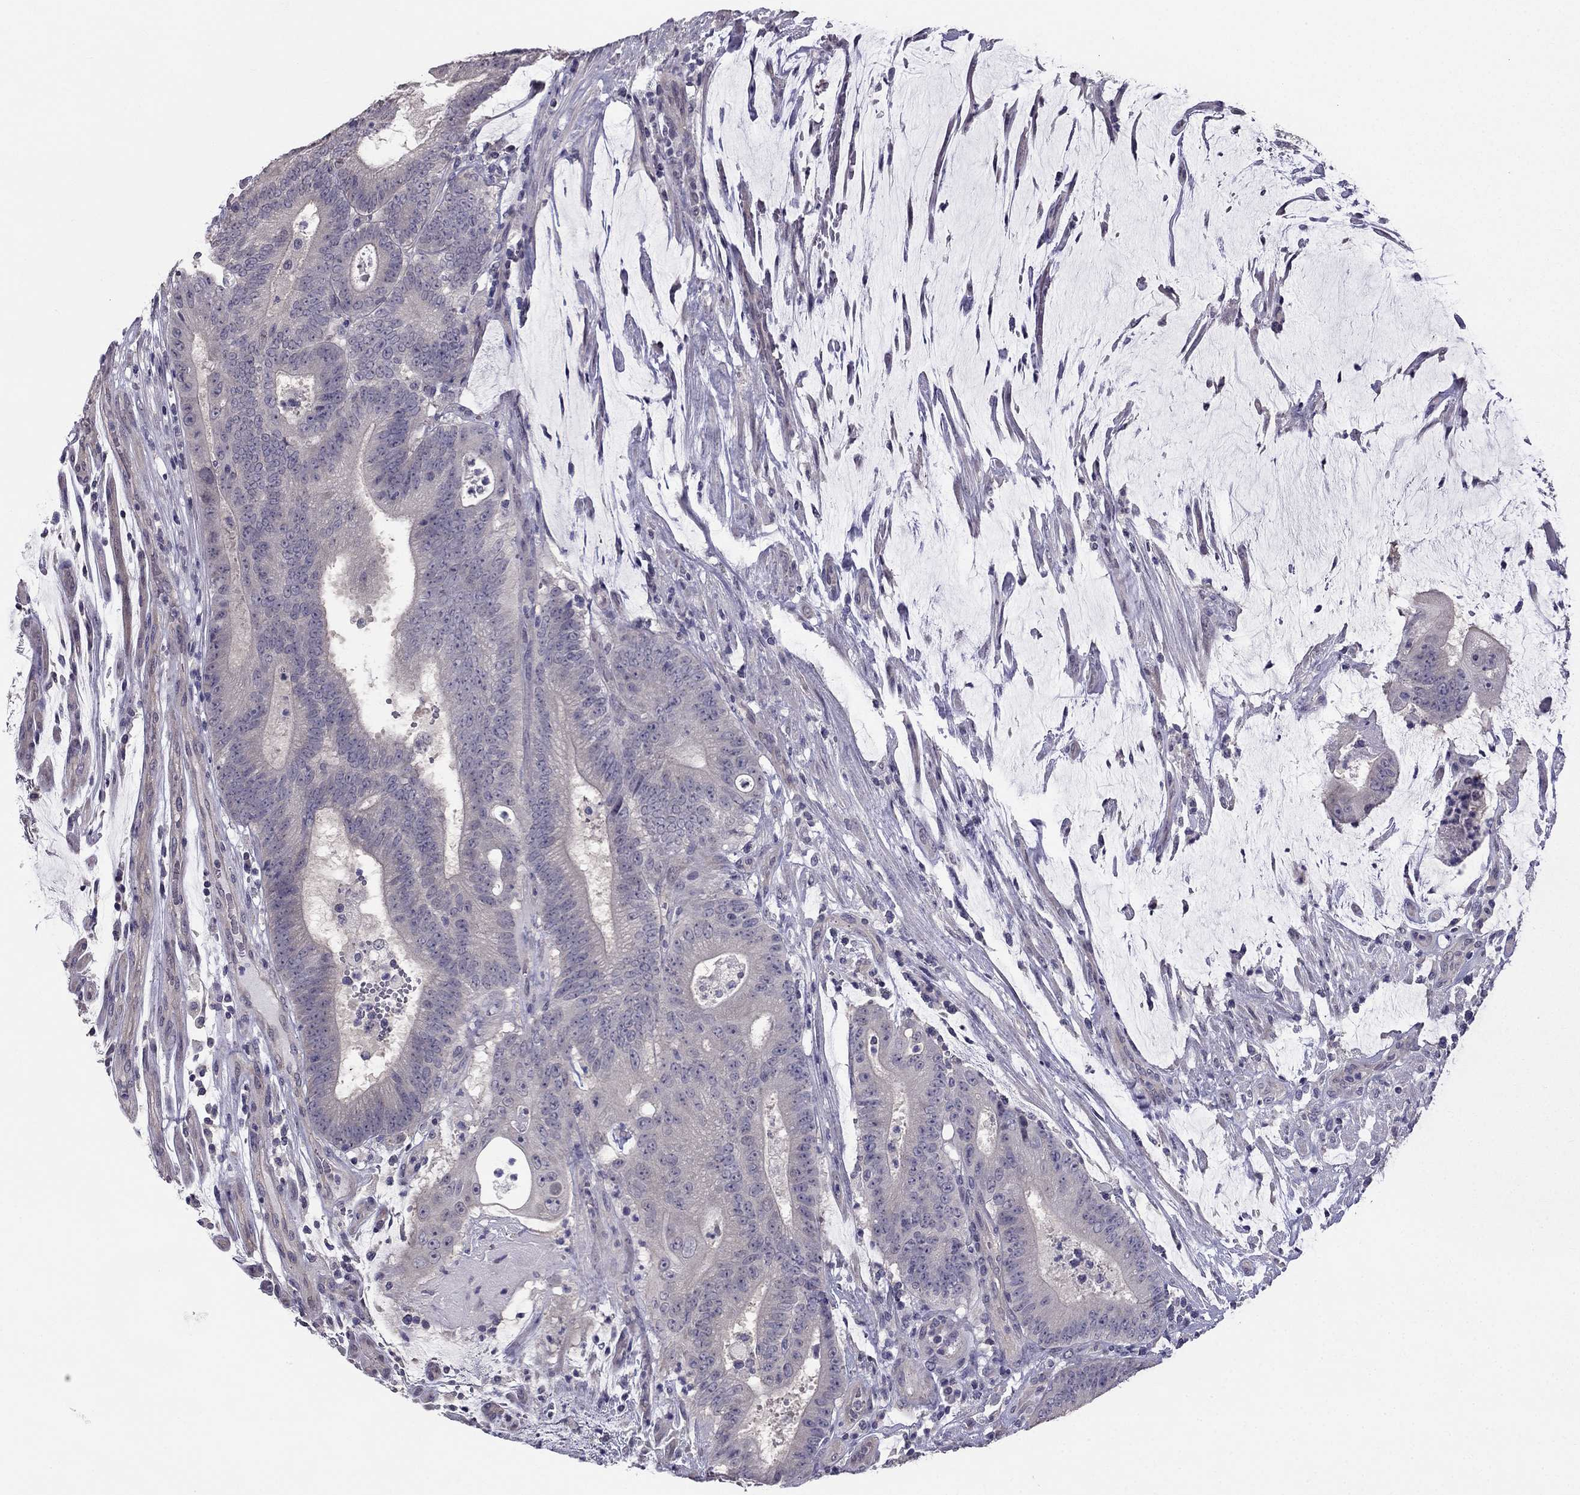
{"staining": {"intensity": "negative", "quantity": "none", "location": "none"}, "tissue": "colorectal cancer", "cell_type": "Tumor cells", "image_type": "cancer", "snomed": [{"axis": "morphology", "description": "Adenocarcinoma, NOS"}, {"axis": "topography", "description": "Colon"}], "caption": "Immunohistochemistry (IHC) of adenocarcinoma (colorectal) exhibits no expression in tumor cells. Nuclei are stained in blue.", "gene": "HSFX1", "patient": {"sex": "female", "age": 43}}